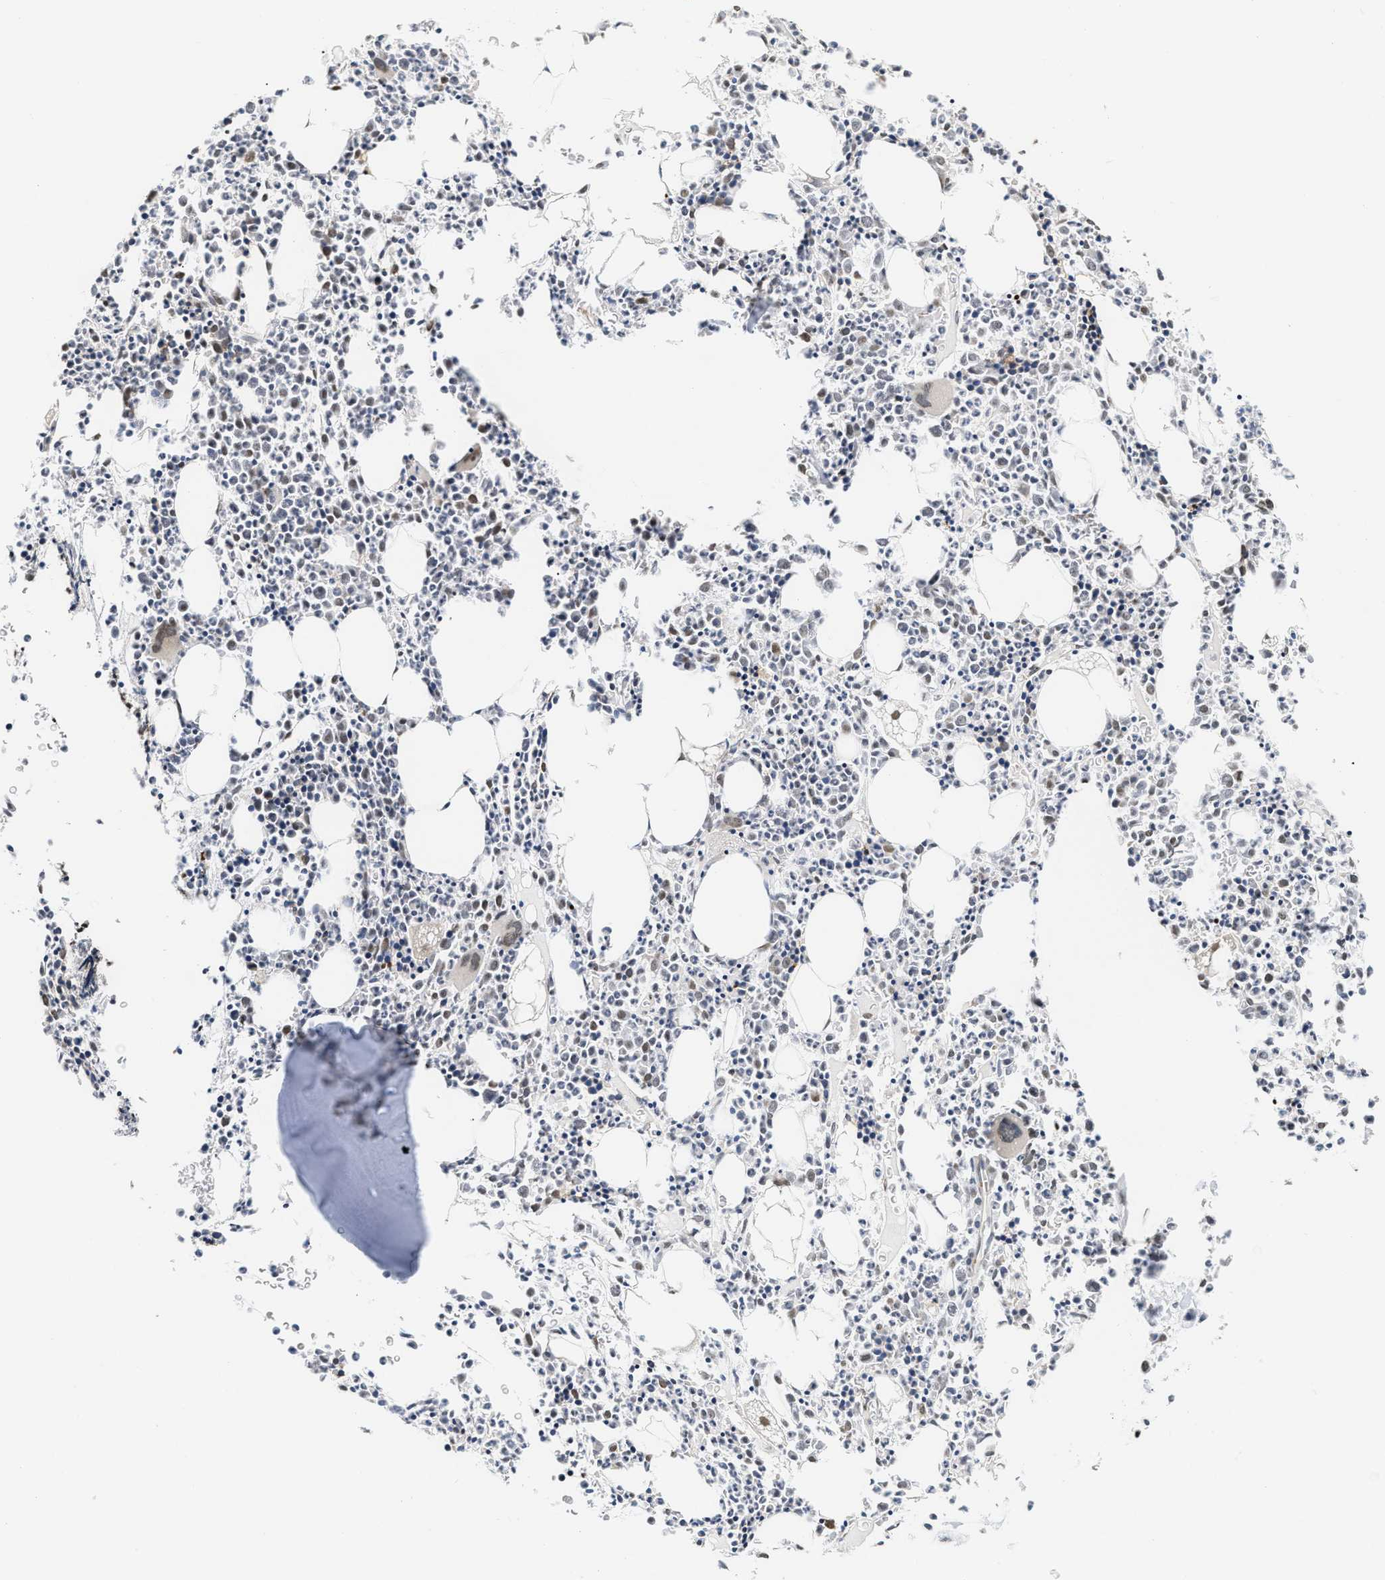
{"staining": {"intensity": "weak", "quantity": "25%-75%", "location": "nuclear"}, "tissue": "bone marrow", "cell_type": "Hematopoietic cells", "image_type": "normal", "snomed": [{"axis": "morphology", "description": "Normal tissue, NOS"}, {"axis": "morphology", "description": "Inflammation, NOS"}, {"axis": "topography", "description": "Bone marrow"}], "caption": "Immunohistochemistry image of normal bone marrow stained for a protein (brown), which demonstrates low levels of weak nuclear positivity in approximately 25%-75% of hematopoietic cells.", "gene": "RAF1", "patient": {"sex": "female", "age": 40}}